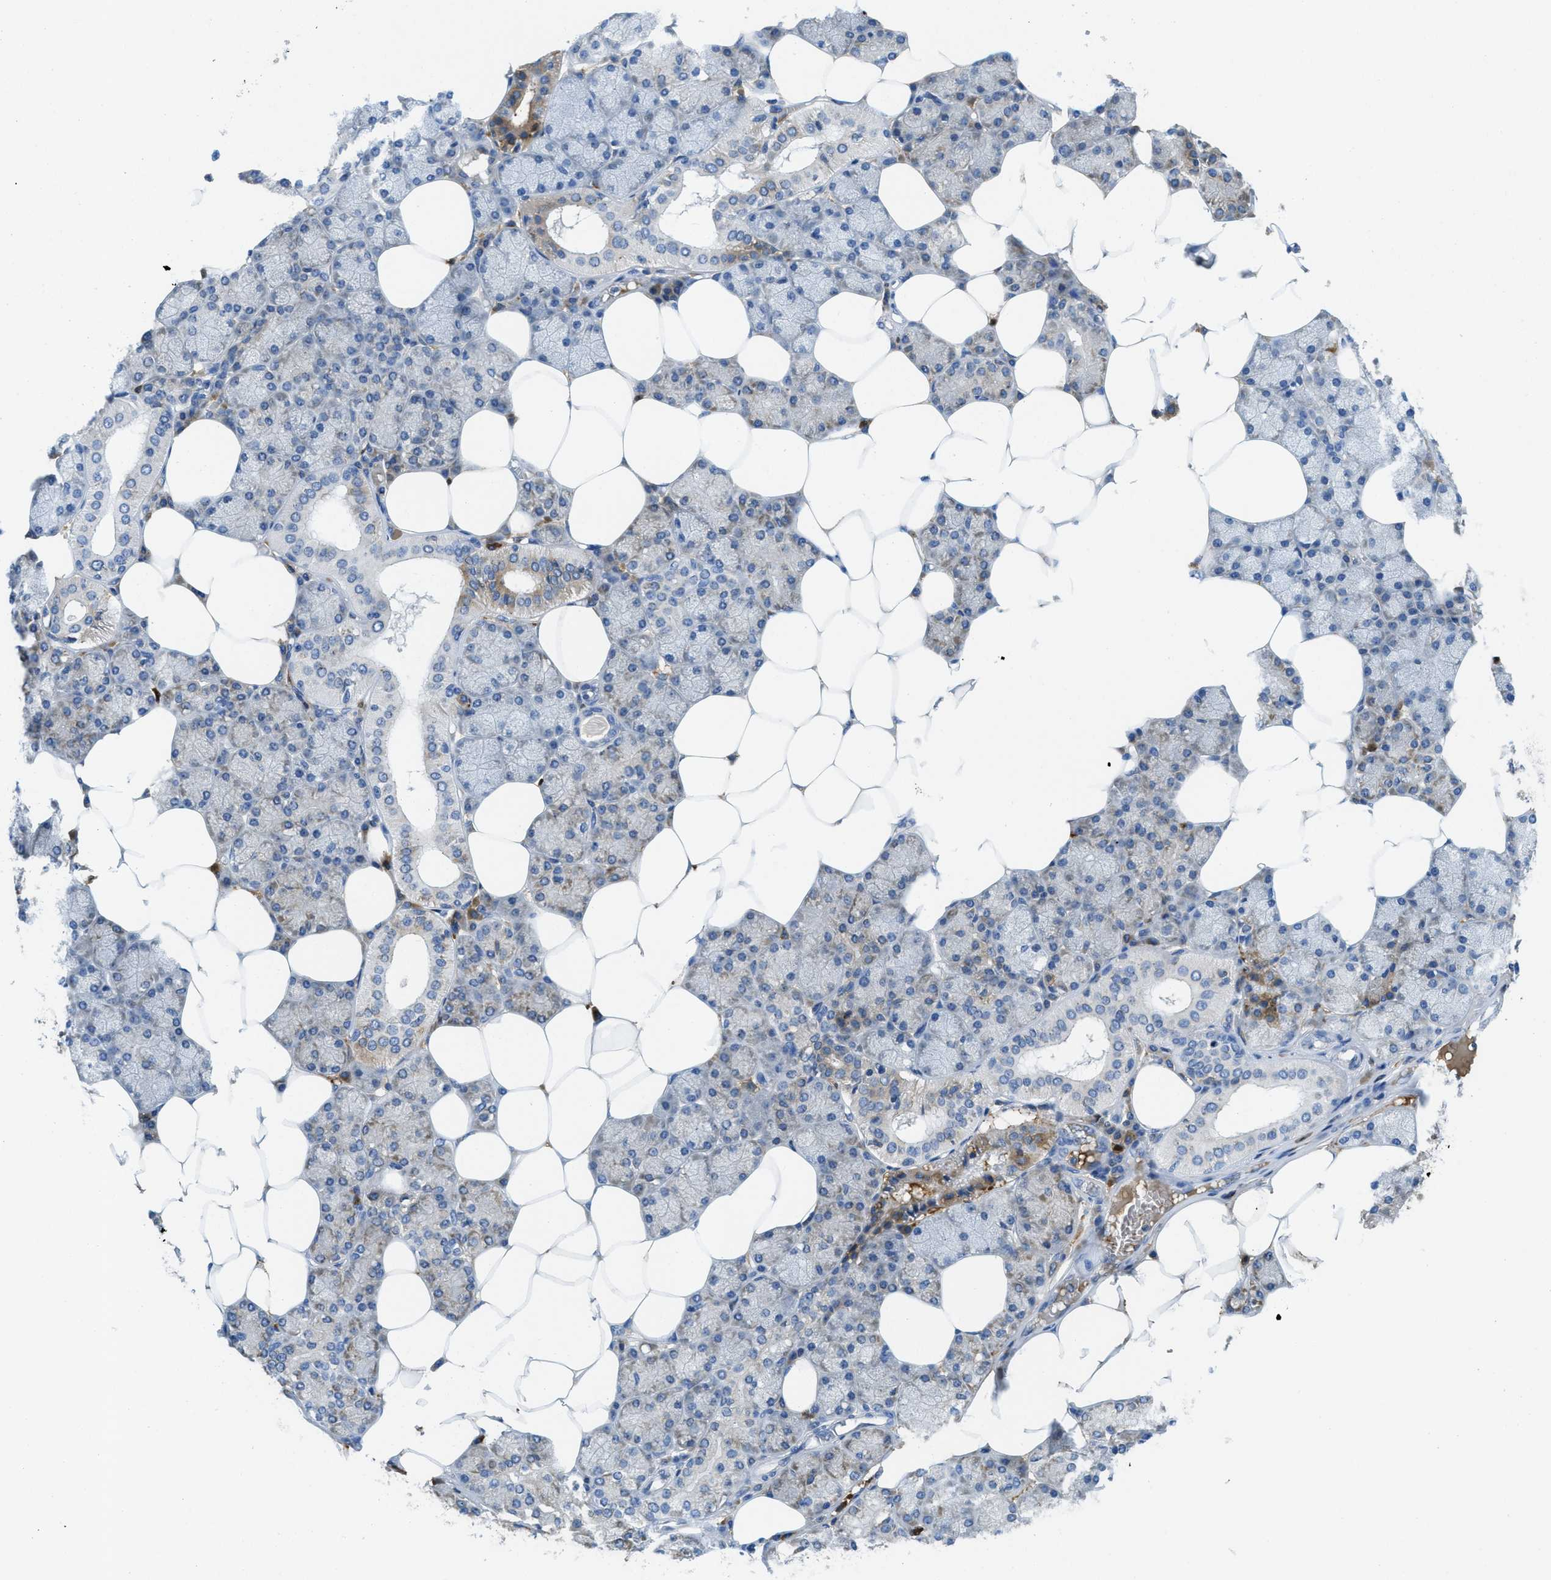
{"staining": {"intensity": "moderate", "quantity": "25%-75%", "location": "cytoplasmic/membranous"}, "tissue": "salivary gland", "cell_type": "Glandular cells", "image_type": "normal", "snomed": [{"axis": "morphology", "description": "Normal tissue, NOS"}, {"axis": "topography", "description": "Salivary gland"}], "caption": "Immunohistochemical staining of unremarkable human salivary gland demonstrates medium levels of moderate cytoplasmic/membranous positivity in approximately 25%-75% of glandular cells. Ihc stains the protein in brown and the nuclei are stained blue.", "gene": "MPDU1", "patient": {"sex": "male", "age": 62}}